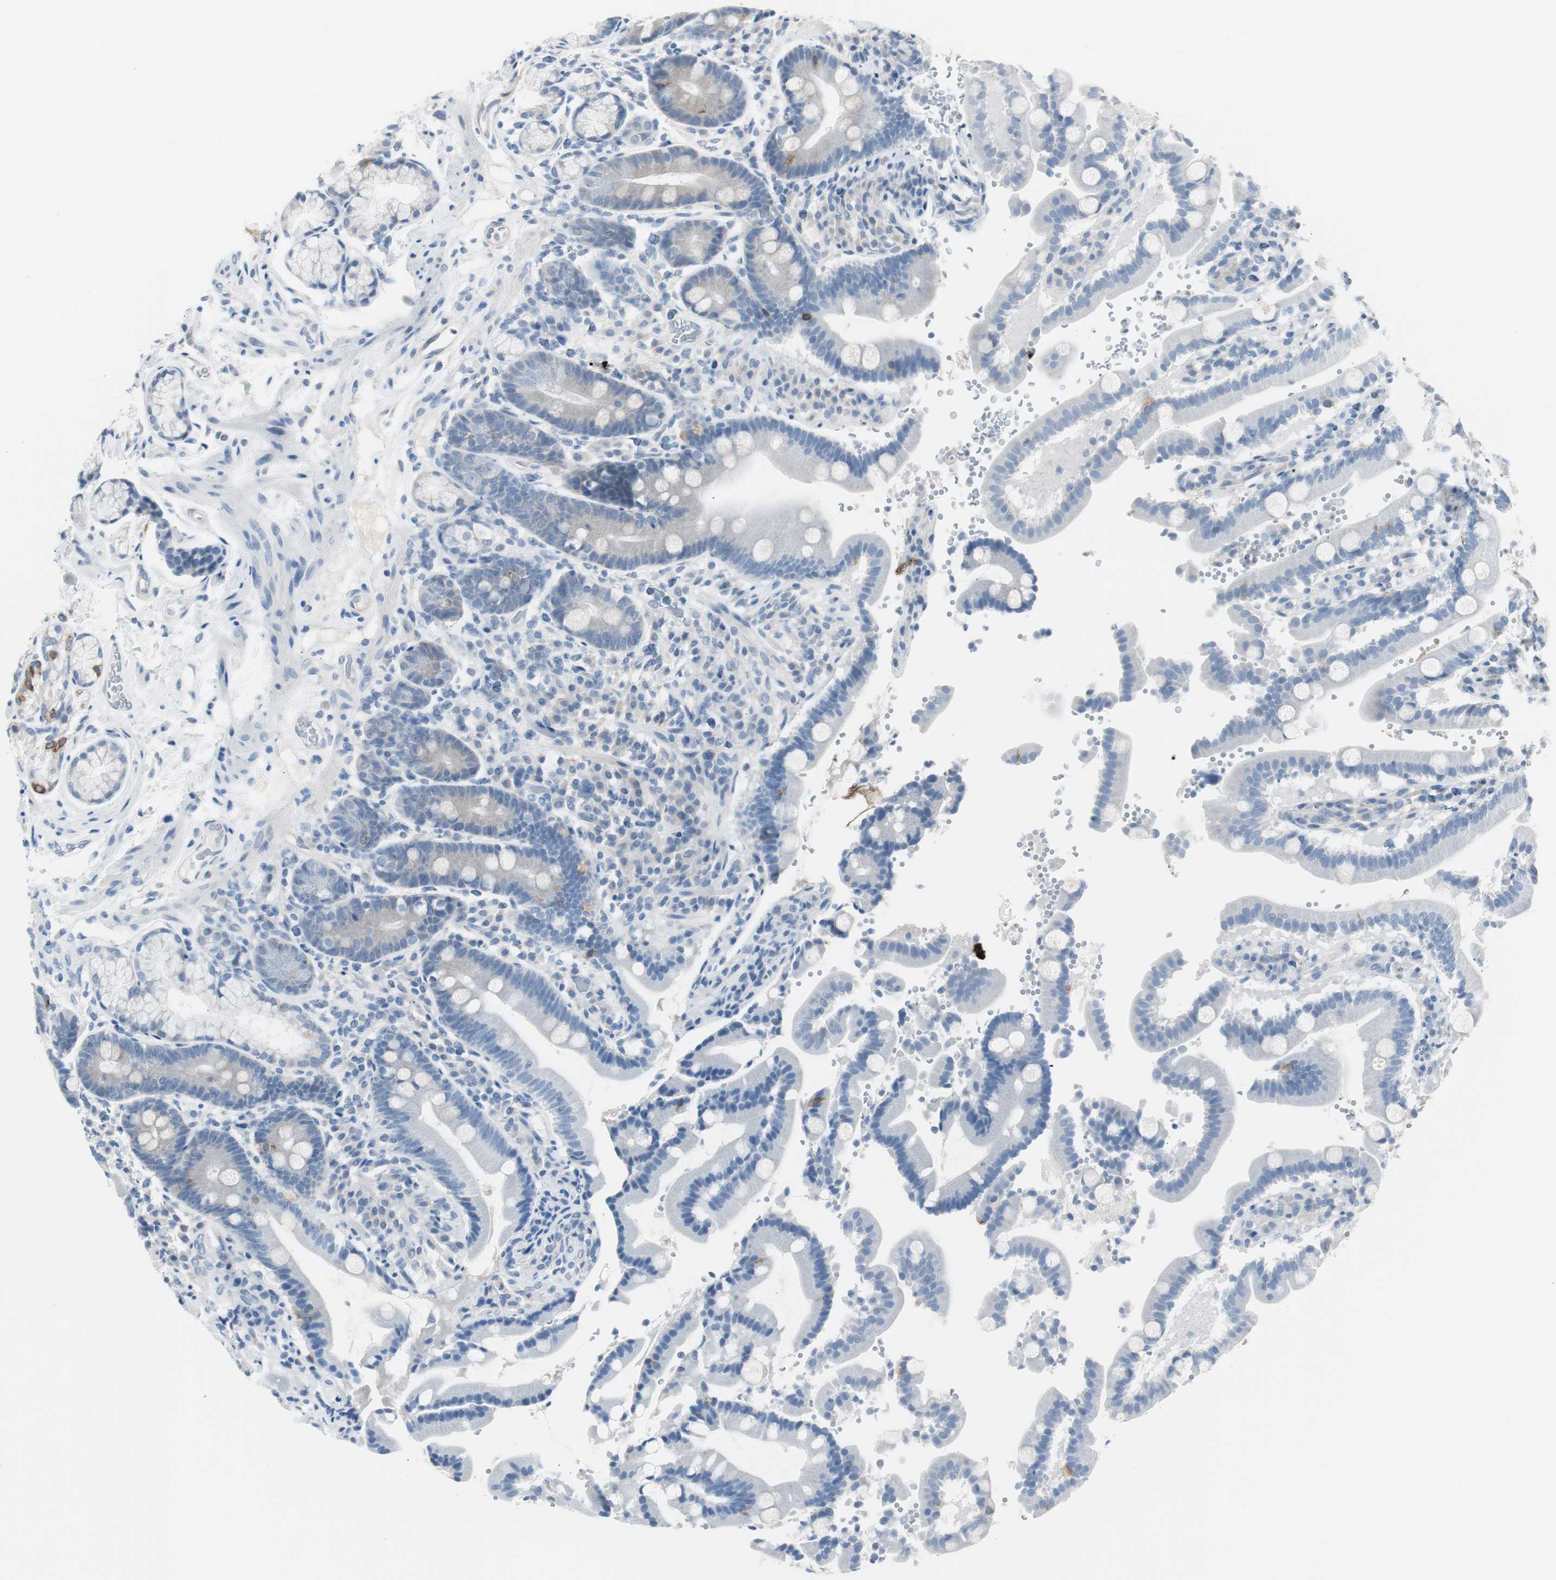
{"staining": {"intensity": "negative", "quantity": "none", "location": "none"}, "tissue": "duodenum", "cell_type": "Glandular cells", "image_type": "normal", "snomed": [{"axis": "morphology", "description": "Normal tissue, NOS"}, {"axis": "topography", "description": "Small intestine, NOS"}], "caption": "The histopathology image shows no staining of glandular cells in benign duodenum. (DAB (3,3'-diaminobenzidine) immunohistochemistry visualized using brightfield microscopy, high magnification).", "gene": "S100A7A", "patient": {"sex": "female", "age": 71}}